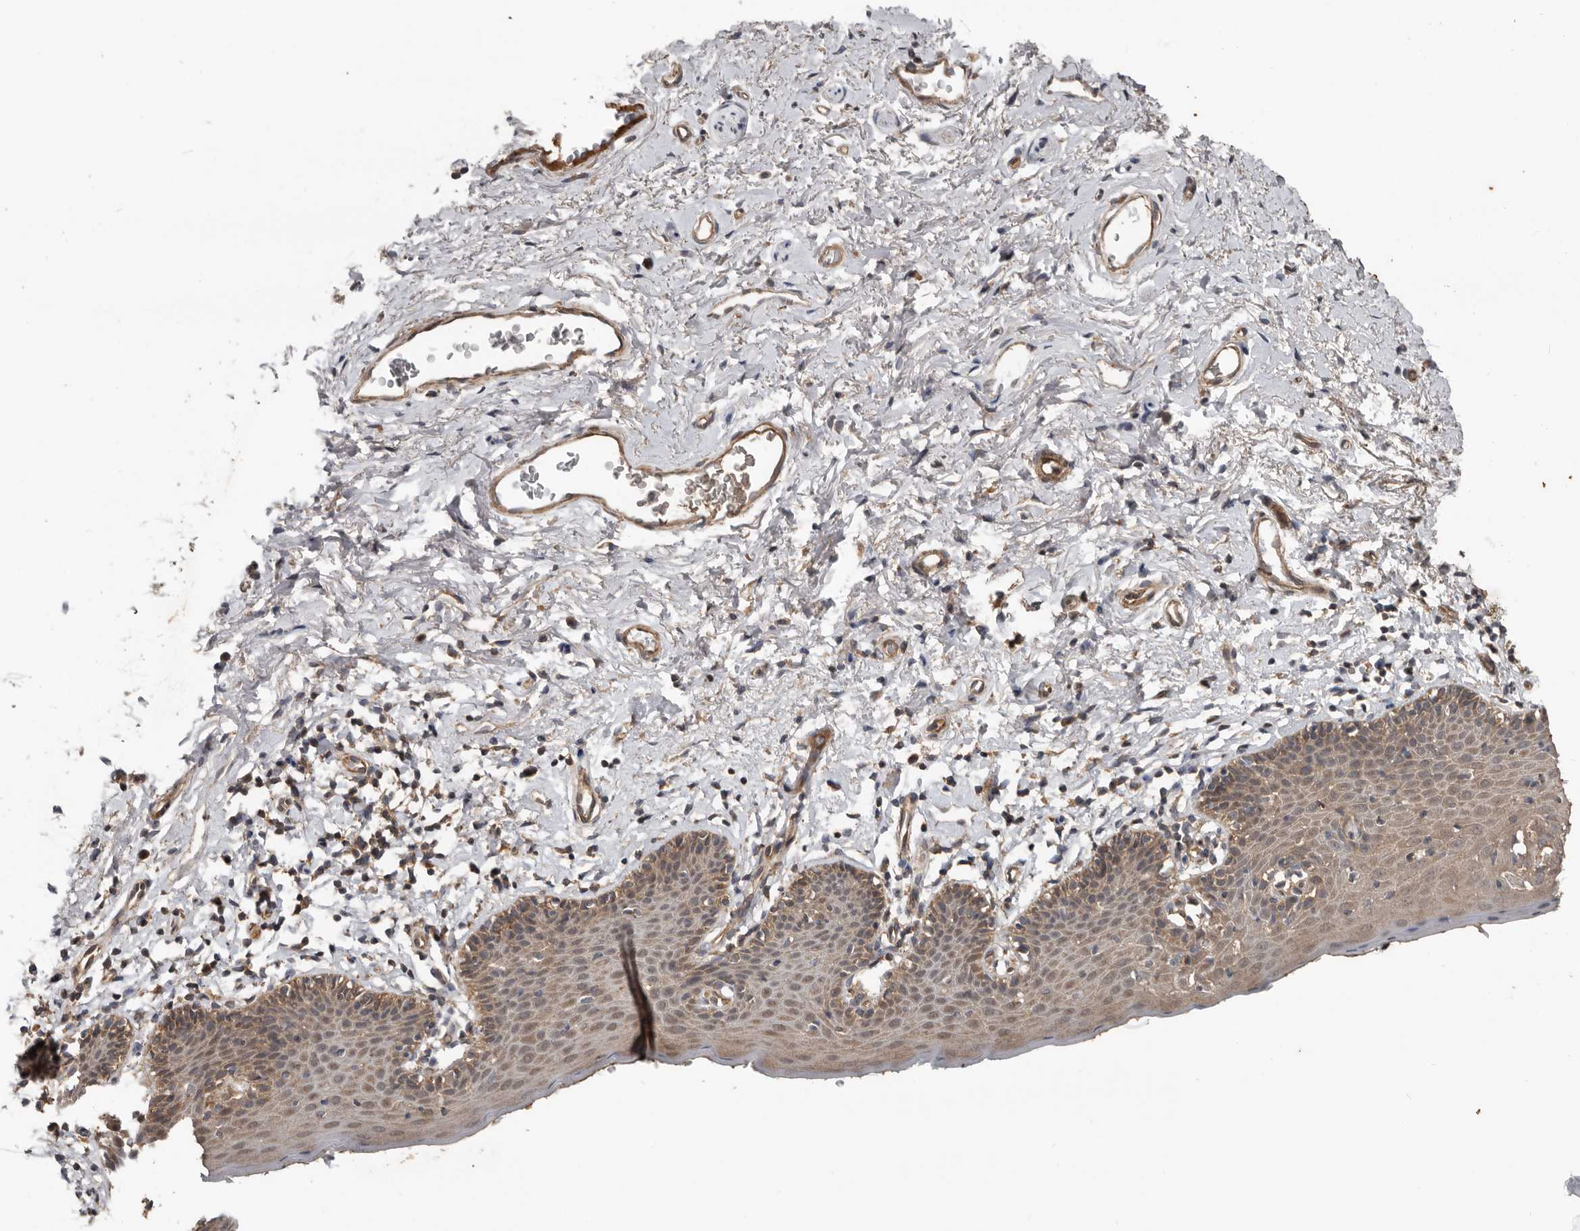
{"staining": {"intensity": "moderate", "quantity": "25%-75%", "location": "cytoplasmic/membranous"}, "tissue": "skin", "cell_type": "Epidermal cells", "image_type": "normal", "snomed": [{"axis": "morphology", "description": "Normal tissue, NOS"}, {"axis": "topography", "description": "Vulva"}], "caption": "Protein analysis of benign skin displays moderate cytoplasmic/membranous positivity in about 25%-75% of epidermal cells.", "gene": "DNAJB4", "patient": {"sex": "female", "age": 66}}